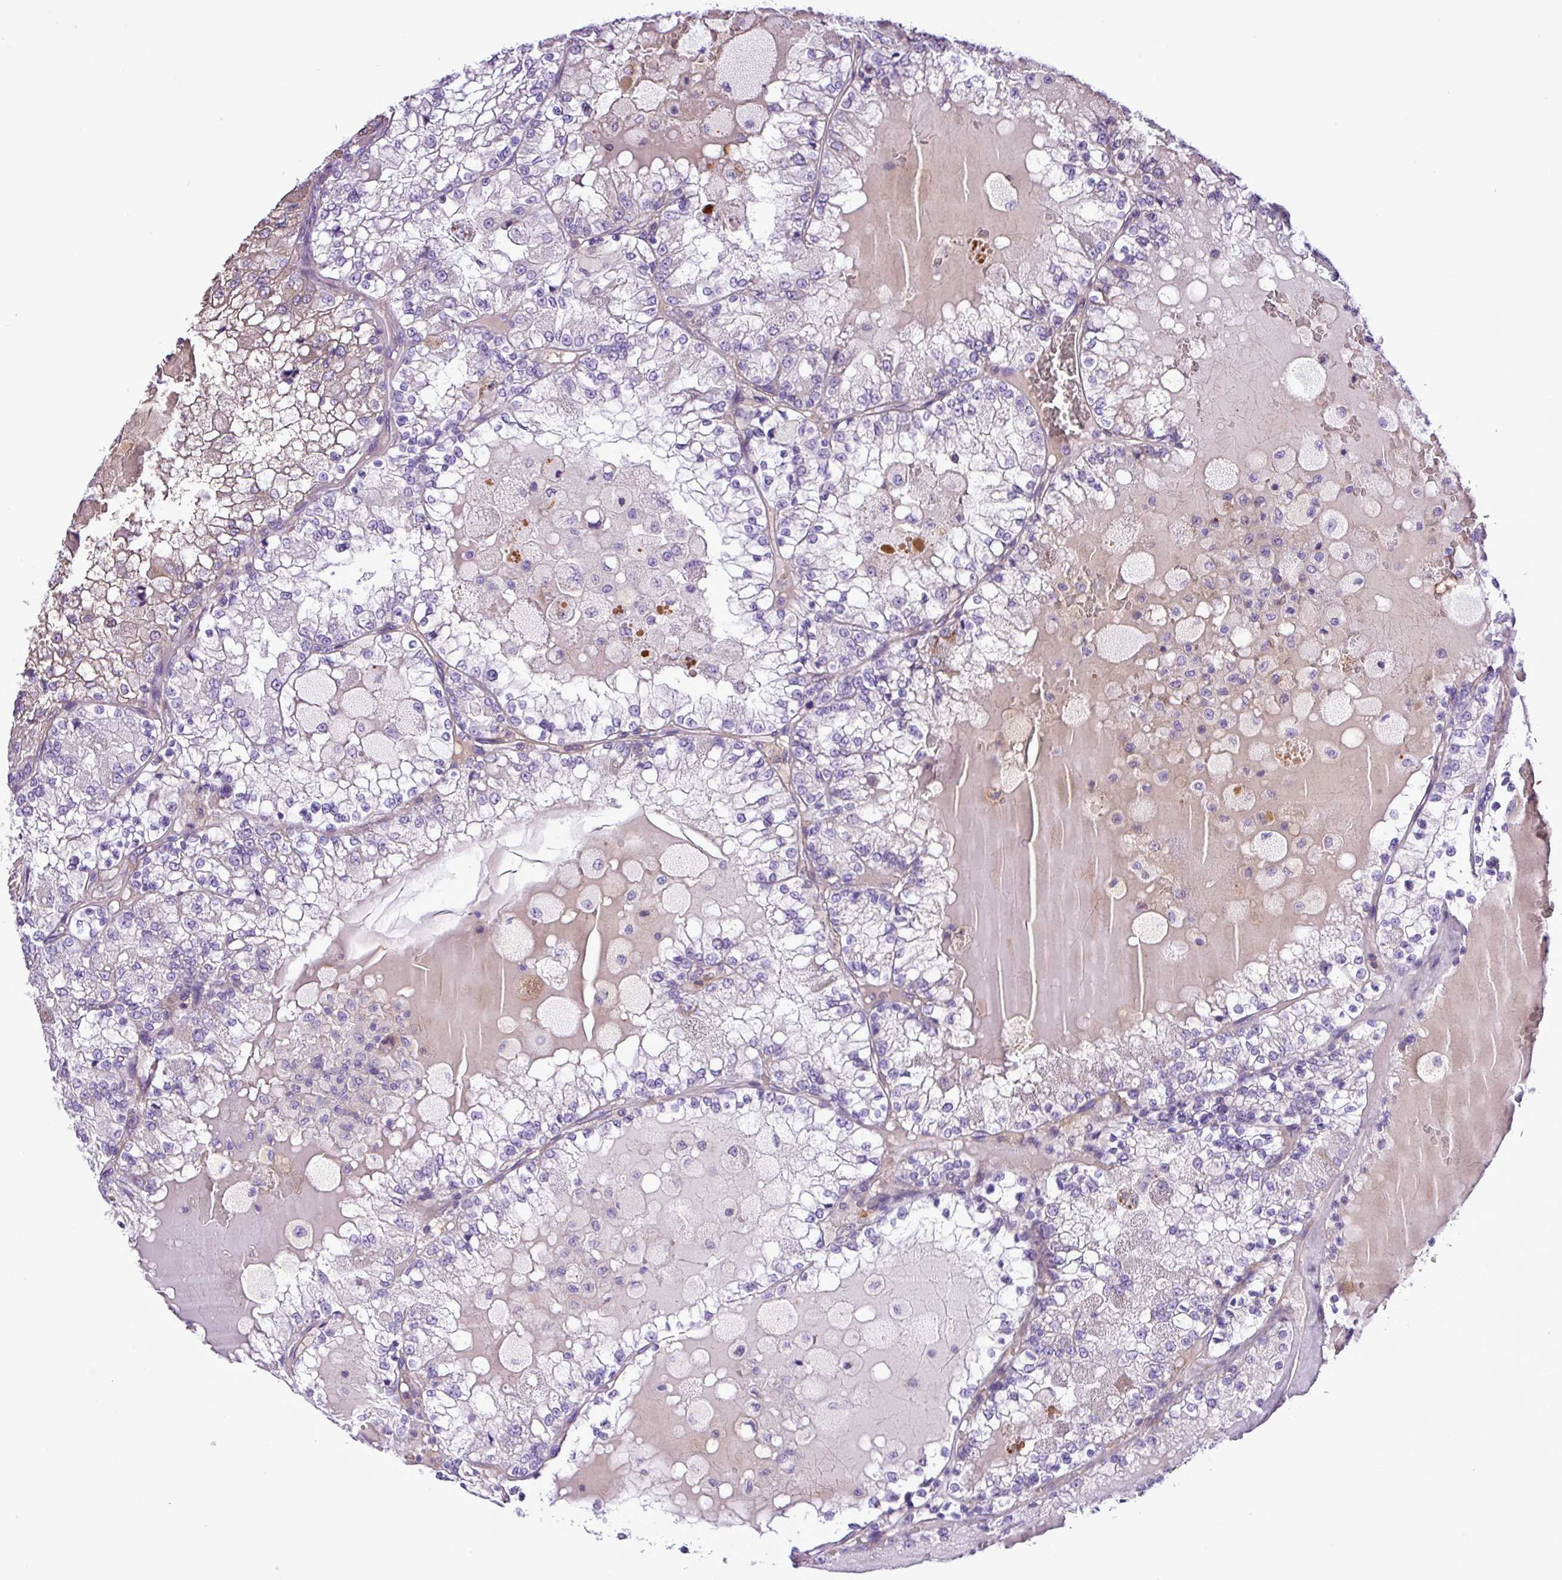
{"staining": {"intensity": "negative", "quantity": "none", "location": "none"}, "tissue": "renal cancer", "cell_type": "Tumor cells", "image_type": "cancer", "snomed": [{"axis": "morphology", "description": "Adenocarcinoma, NOS"}, {"axis": "topography", "description": "Kidney"}], "caption": "A histopathology image of human renal cancer (adenocarcinoma) is negative for staining in tumor cells.", "gene": "C11orf91", "patient": {"sex": "female", "age": 56}}